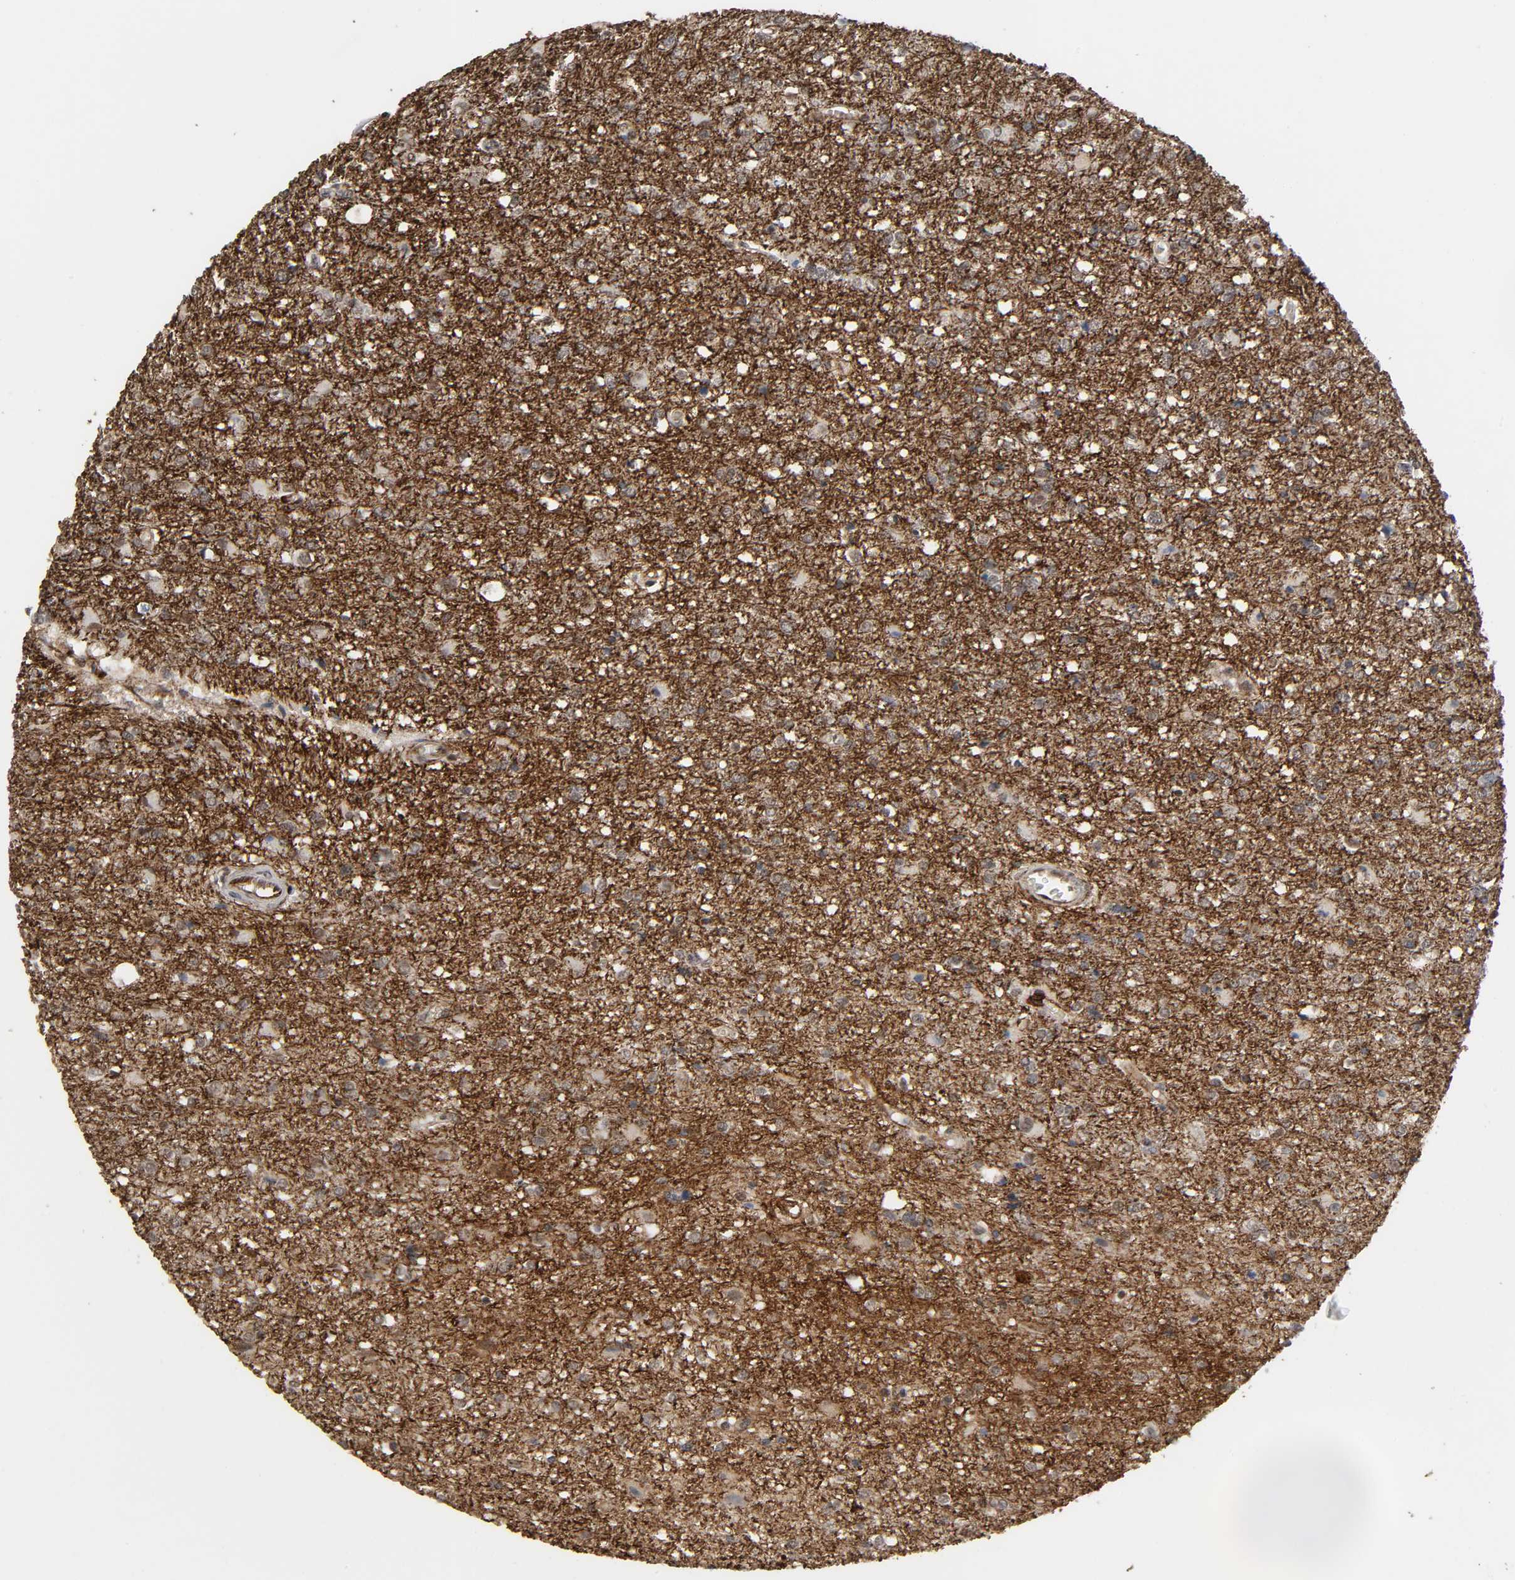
{"staining": {"intensity": "weak", "quantity": "25%-75%", "location": "cytoplasmic/membranous,nuclear"}, "tissue": "glioma", "cell_type": "Tumor cells", "image_type": "cancer", "snomed": [{"axis": "morphology", "description": "Glioma, malignant, High grade"}, {"axis": "topography", "description": "Cerebral cortex"}], "caption": "This is a histology image of immunohistochemistry (IHC) staining of malignant high-grade glioma, which shows weak staining in the cytoplasmic/membranous and nuclear of tumor cells.", "gene": "AHNAK2", "patient": {"sex": "male", "age": 76}}